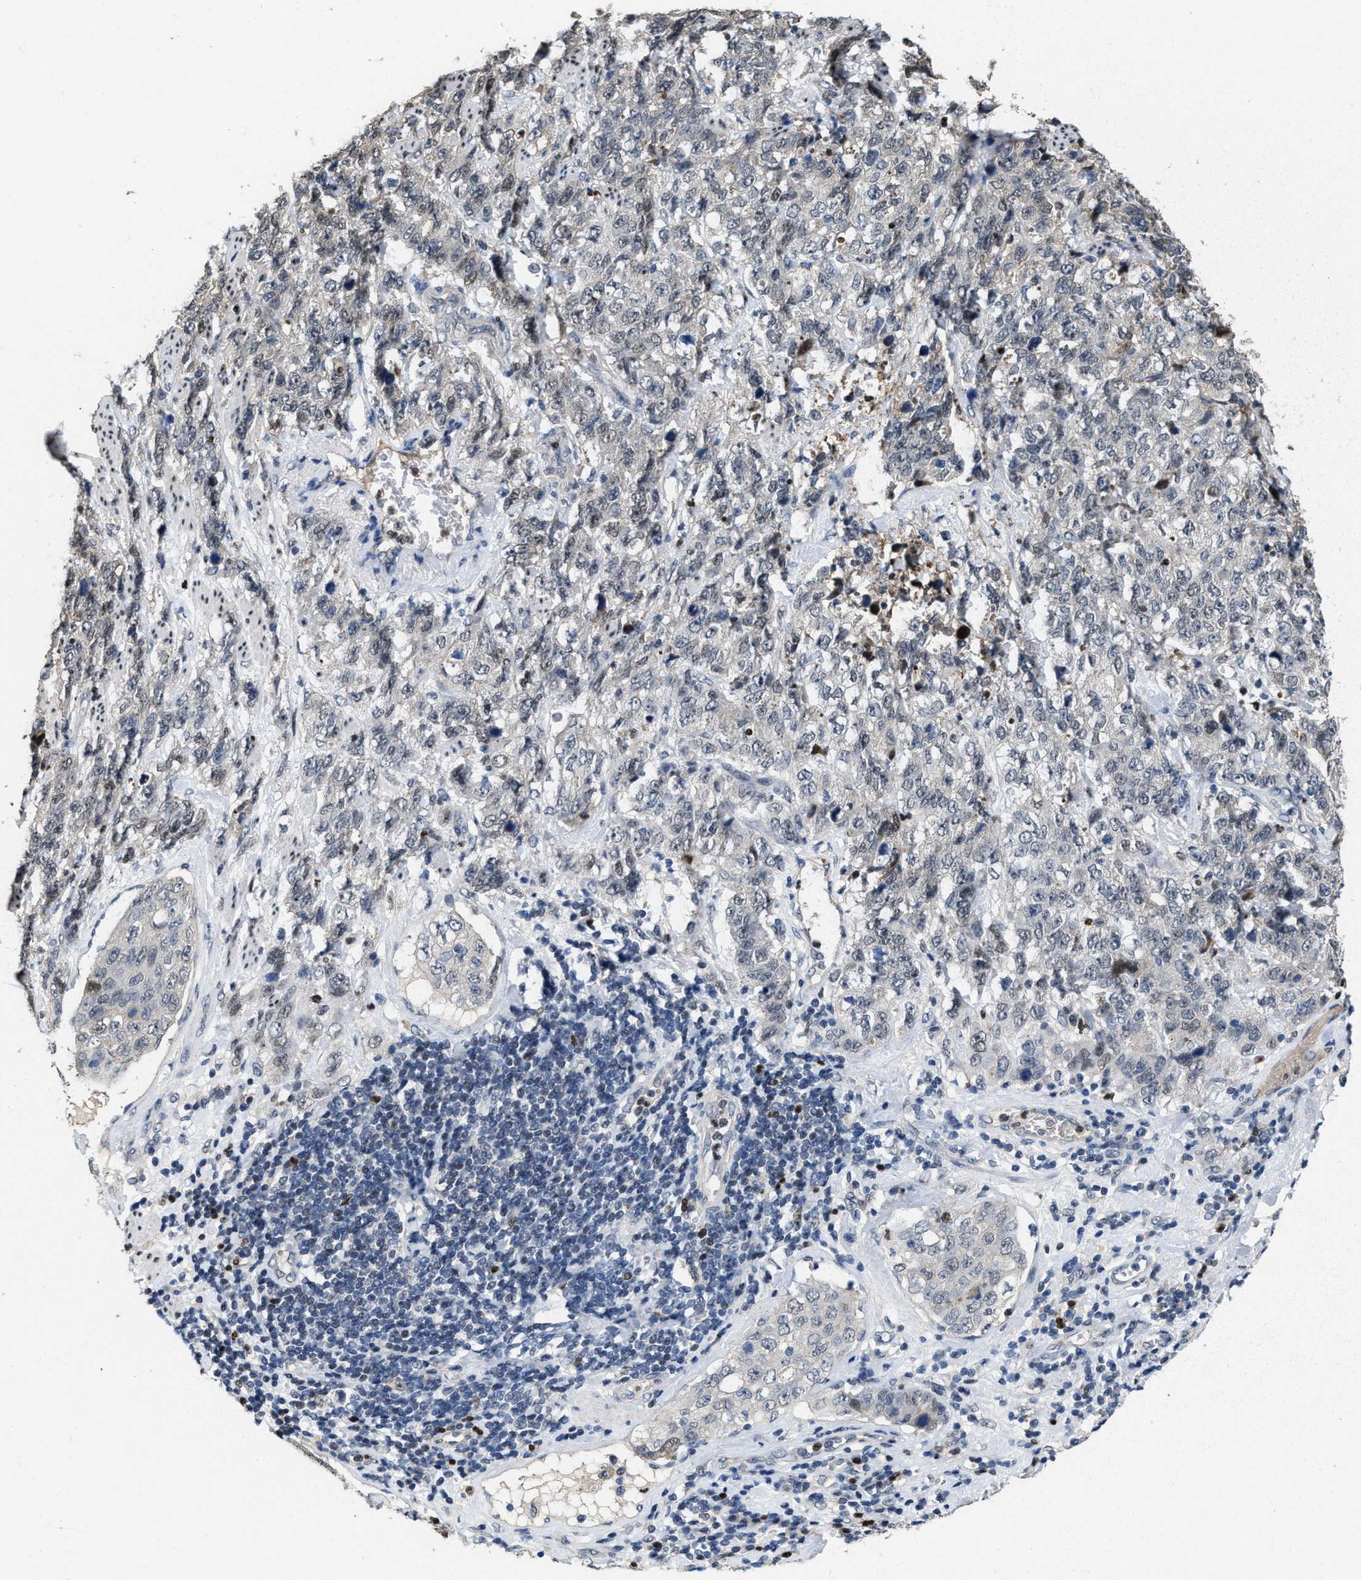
{"staining": {"intensity": "negative", "quantity": "none", "location": "none"}, "tissue": "stomach cancer", "cell_type": "Tumor cells", "image_type": "cancer", "snomed": [{"axis": "morphology", "description": "Adenocarcinoma, NOS"}, {"axis": "topography", "description": "Stomach"}], "caption": "Histopathology image shows no significant protein expression in tumor cells of stomach cancer.", "gene": "ZNF20", "patient": {"sex": "male", "age": 48}}